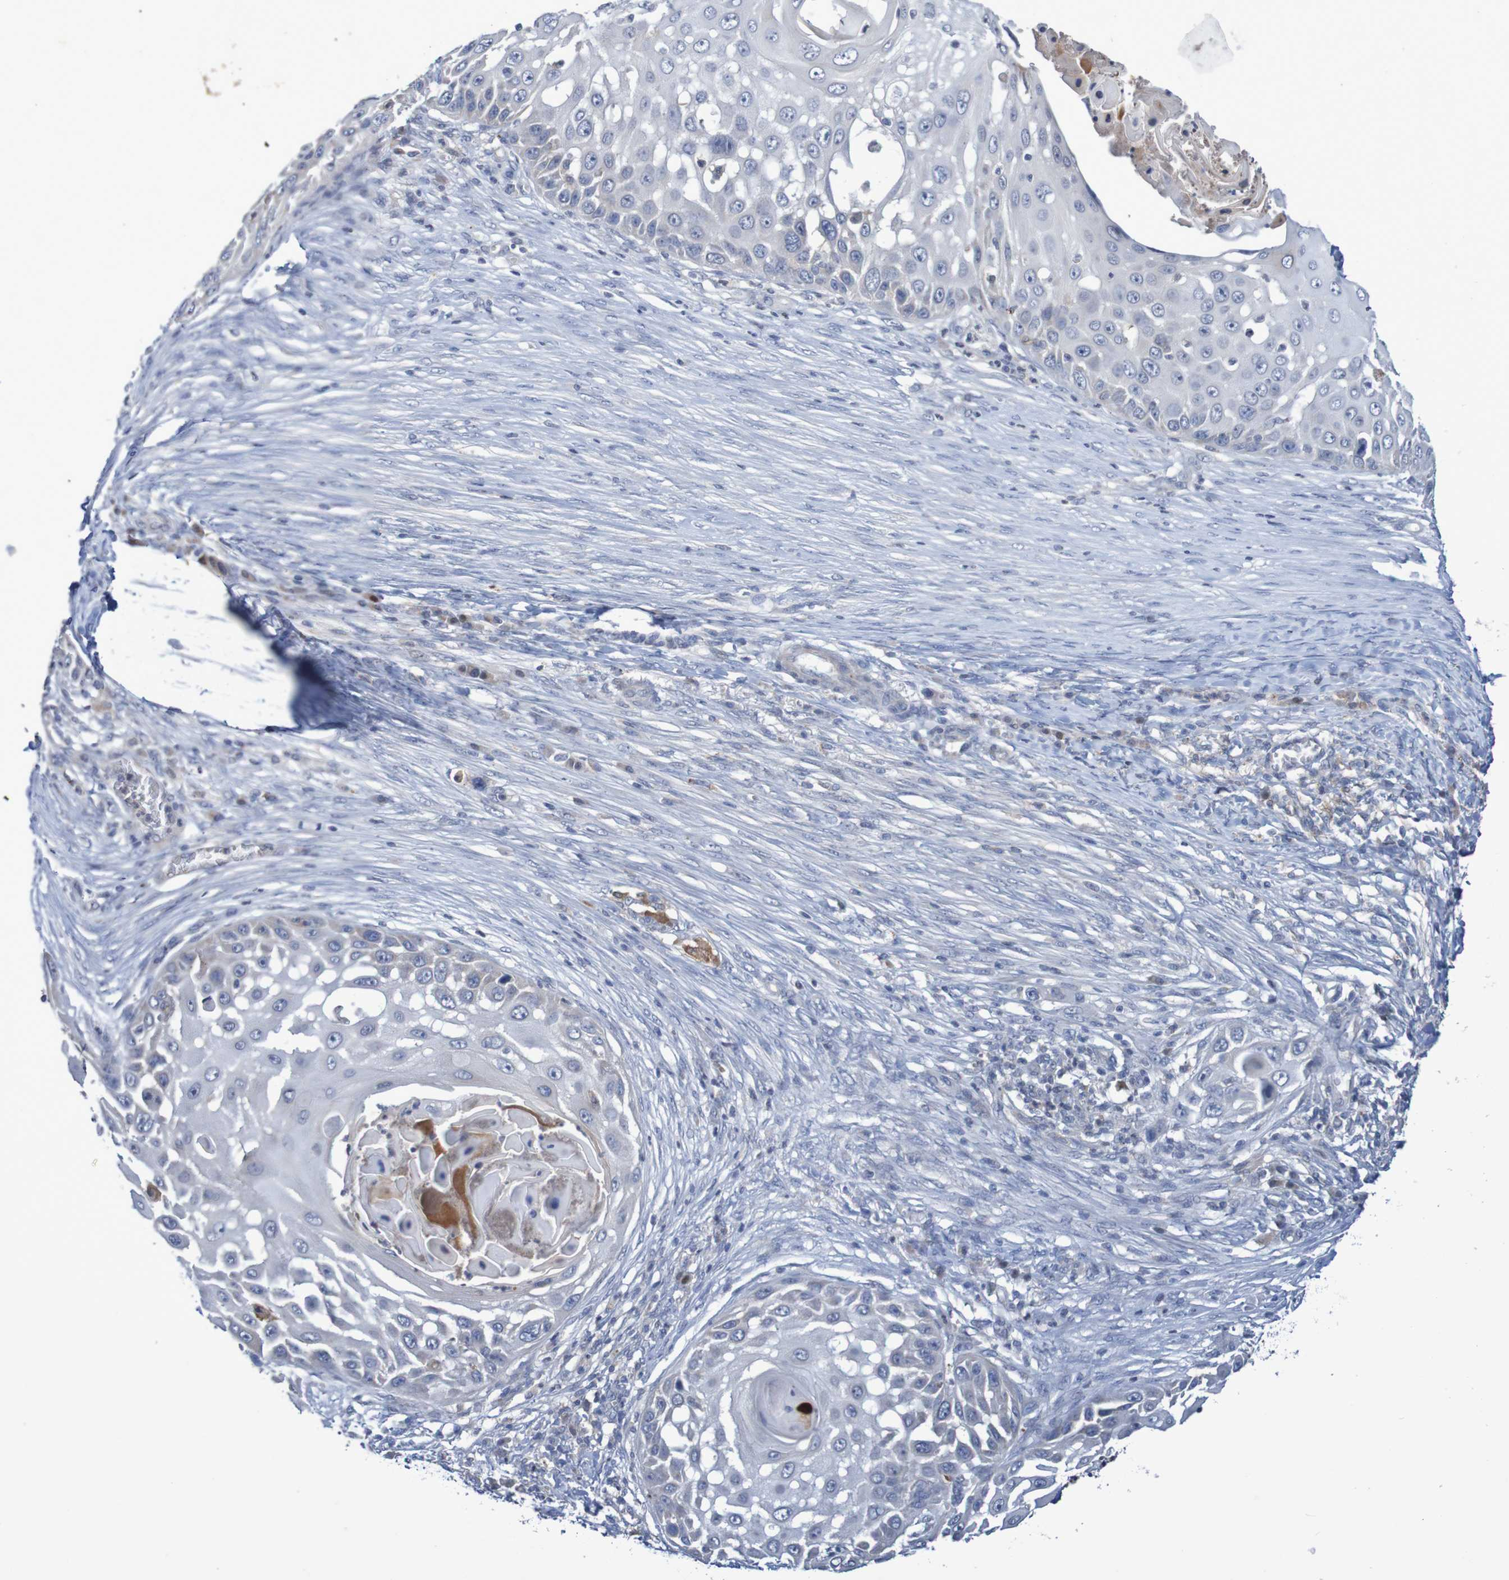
{"staining": {"intensity": "negative", "quantity": "none", "location": "none"}, "tissue": "skin cancer", "cell_type": "Tumor cells", "image_type": "cancer", "snomed": [{"axis": "morphology", "description": "Squamous cell carcinoma, NOS"}, {"axis": "topography", "description": "Skin"}], "caption": "Tumor cells are negative for protein expression in human skin squamous cell carcinoma.", "gene": "FBP2", "patient": {"sex": "female", "age": 44}}